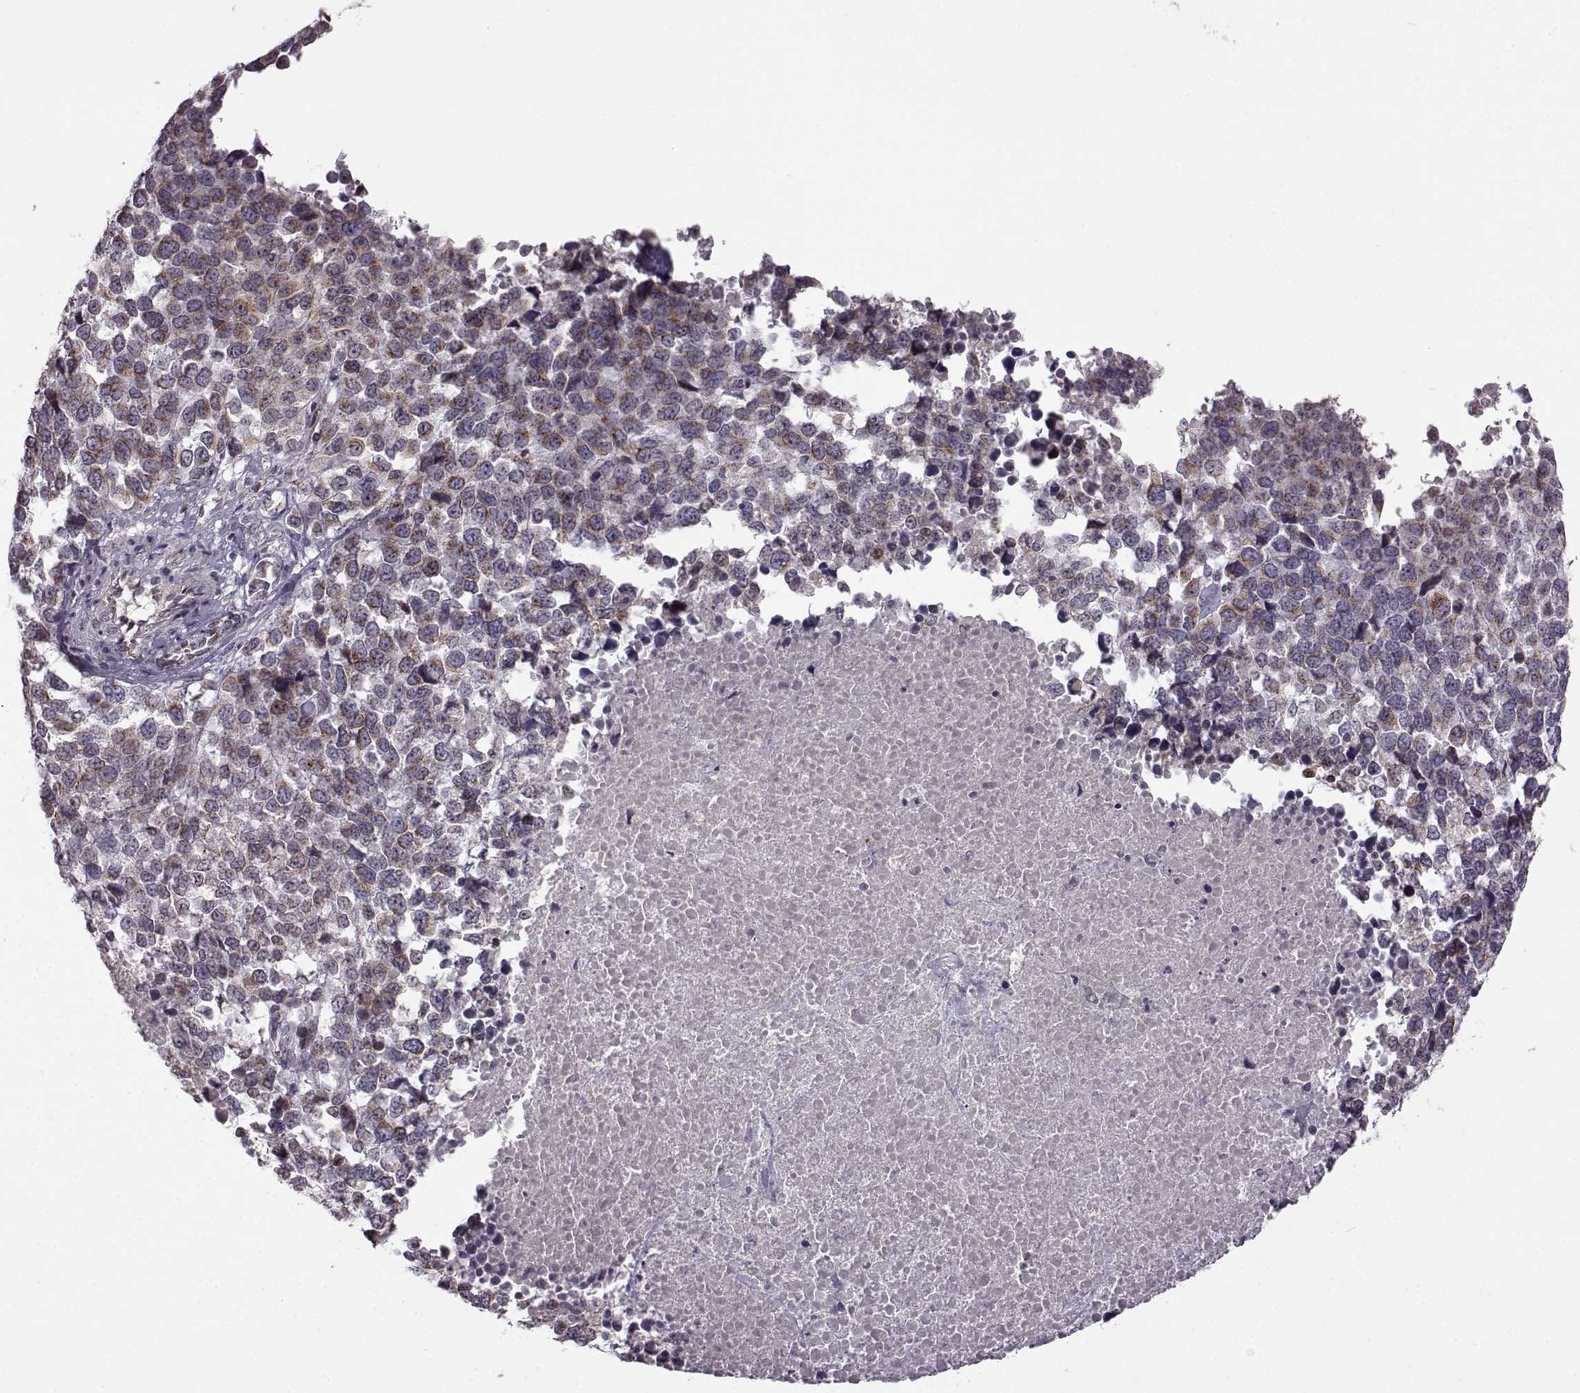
{"staining": {"intensity": "weak", "quantity": "25%-75%", "location": "cytoplasmic/membranous"}, "tissue": "melanoma", "cell_type": "Tumor cells", "image_type": "cancer", "snomed": [{"axis": "morphology", "description": "Malignant melanoma, Metastatic site"}, {"axis": "topography", "description": "Skin"}], "caption": "Malignant melanoma (metastatic site) stained with a brown dye reveals weak cytoplasmic/membranous positive positivity in about 25%-75% of tumor cells.", "gene": "B3GNT6", "patient": {"sex": "male", "age": 84}}